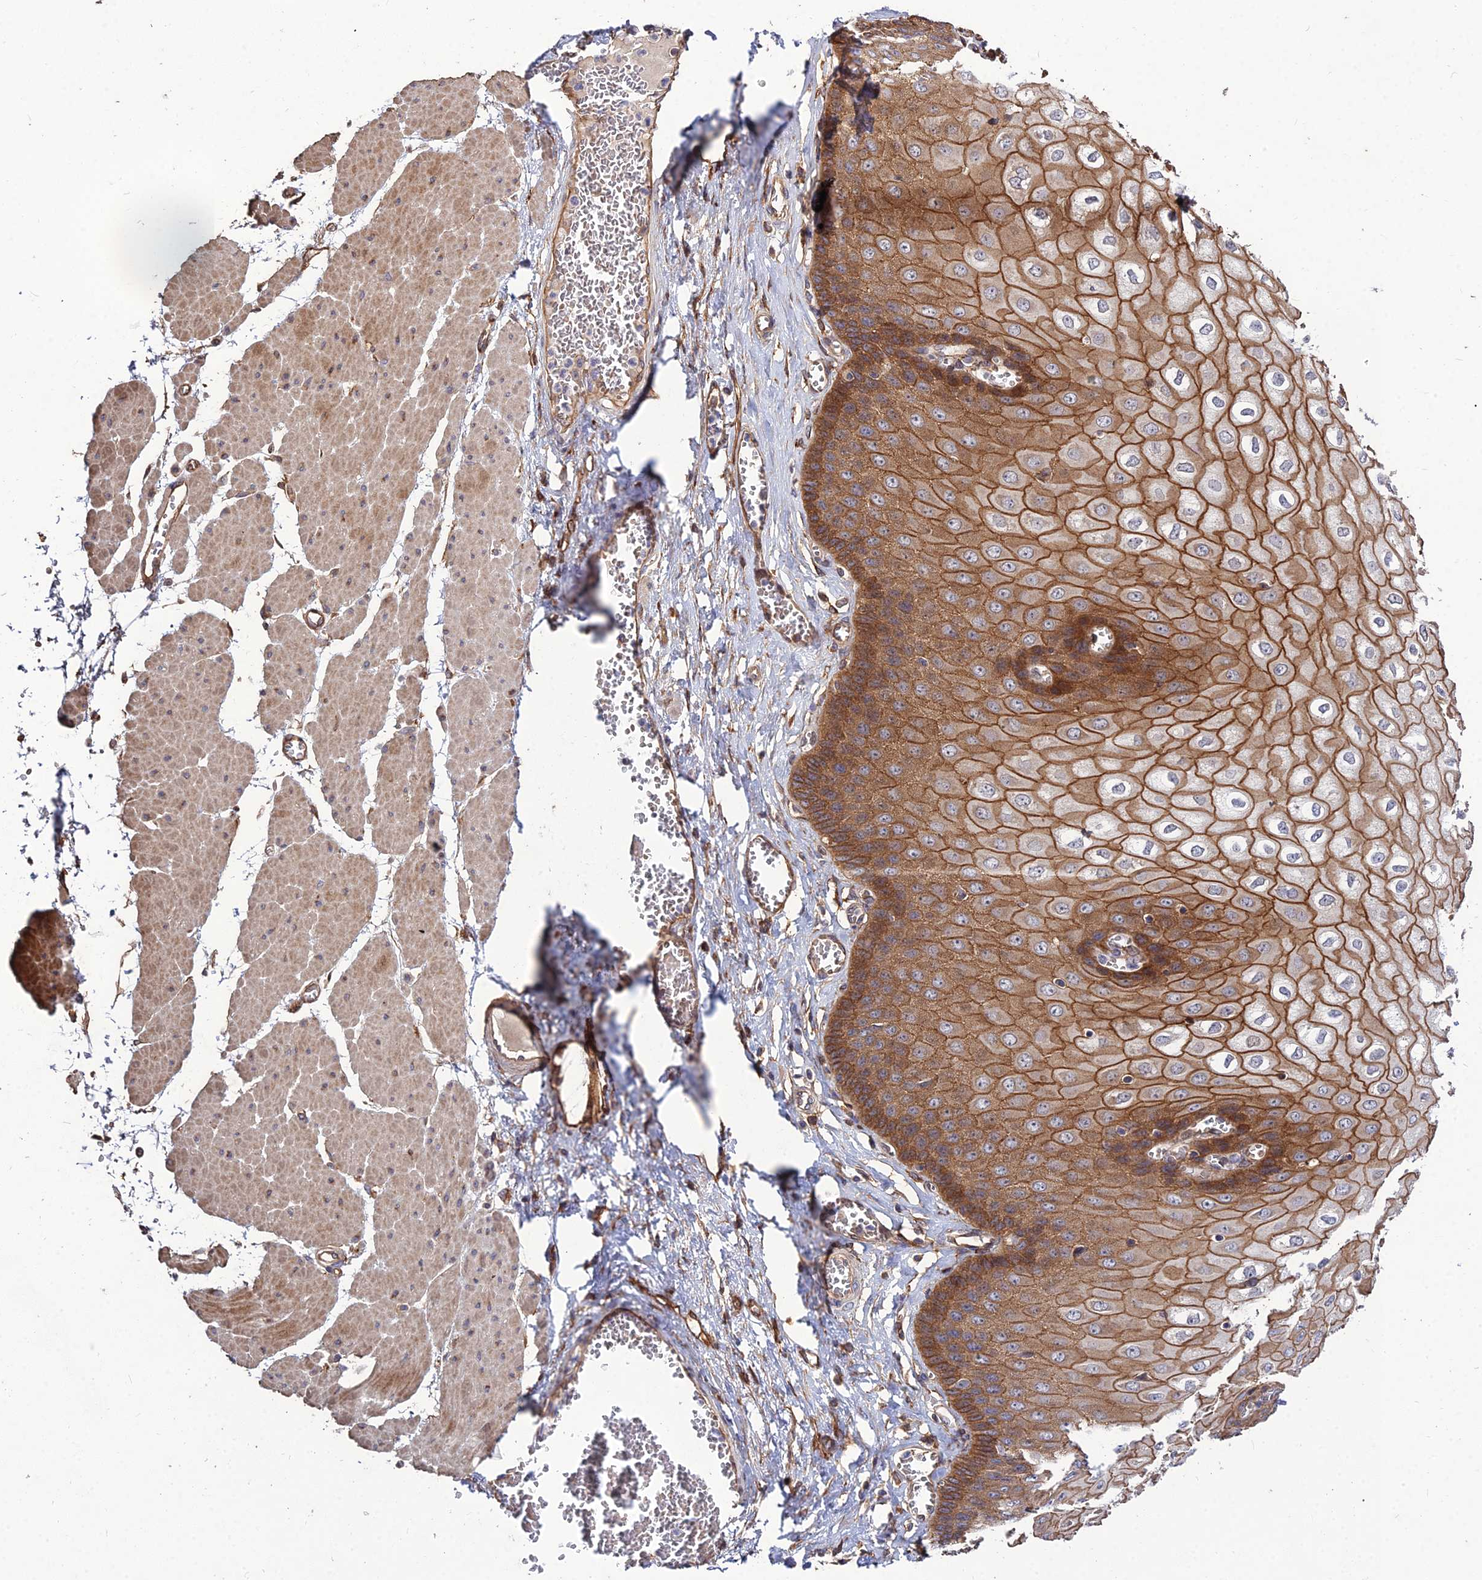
{"staining": {"intensity": "moderate", "quantity": ">75%", "location": "cytoplasmic/membranous"}, "tissue": "esophagus", "cell_type": "Squamous epithelial cells", "image_type": "normal", "snomed": [{"axis": "morphology", "description": "Normal tissue, NOS"}, {"axis": "topography", "description": "Esophagus"}], "caption": "Immunohistochemistry (IHC) histopathology image of benign esophagus: esophagus stained using immunohistochemistry shows medium levels of moderate protein expression localized specifically in the cytoplasmic/membranous of squamous epithelial cells, appearing as a cytoplasmic/membranous brown color.", "gene": "CRTAP", "patient": {"sex": "male", "age": 60}}